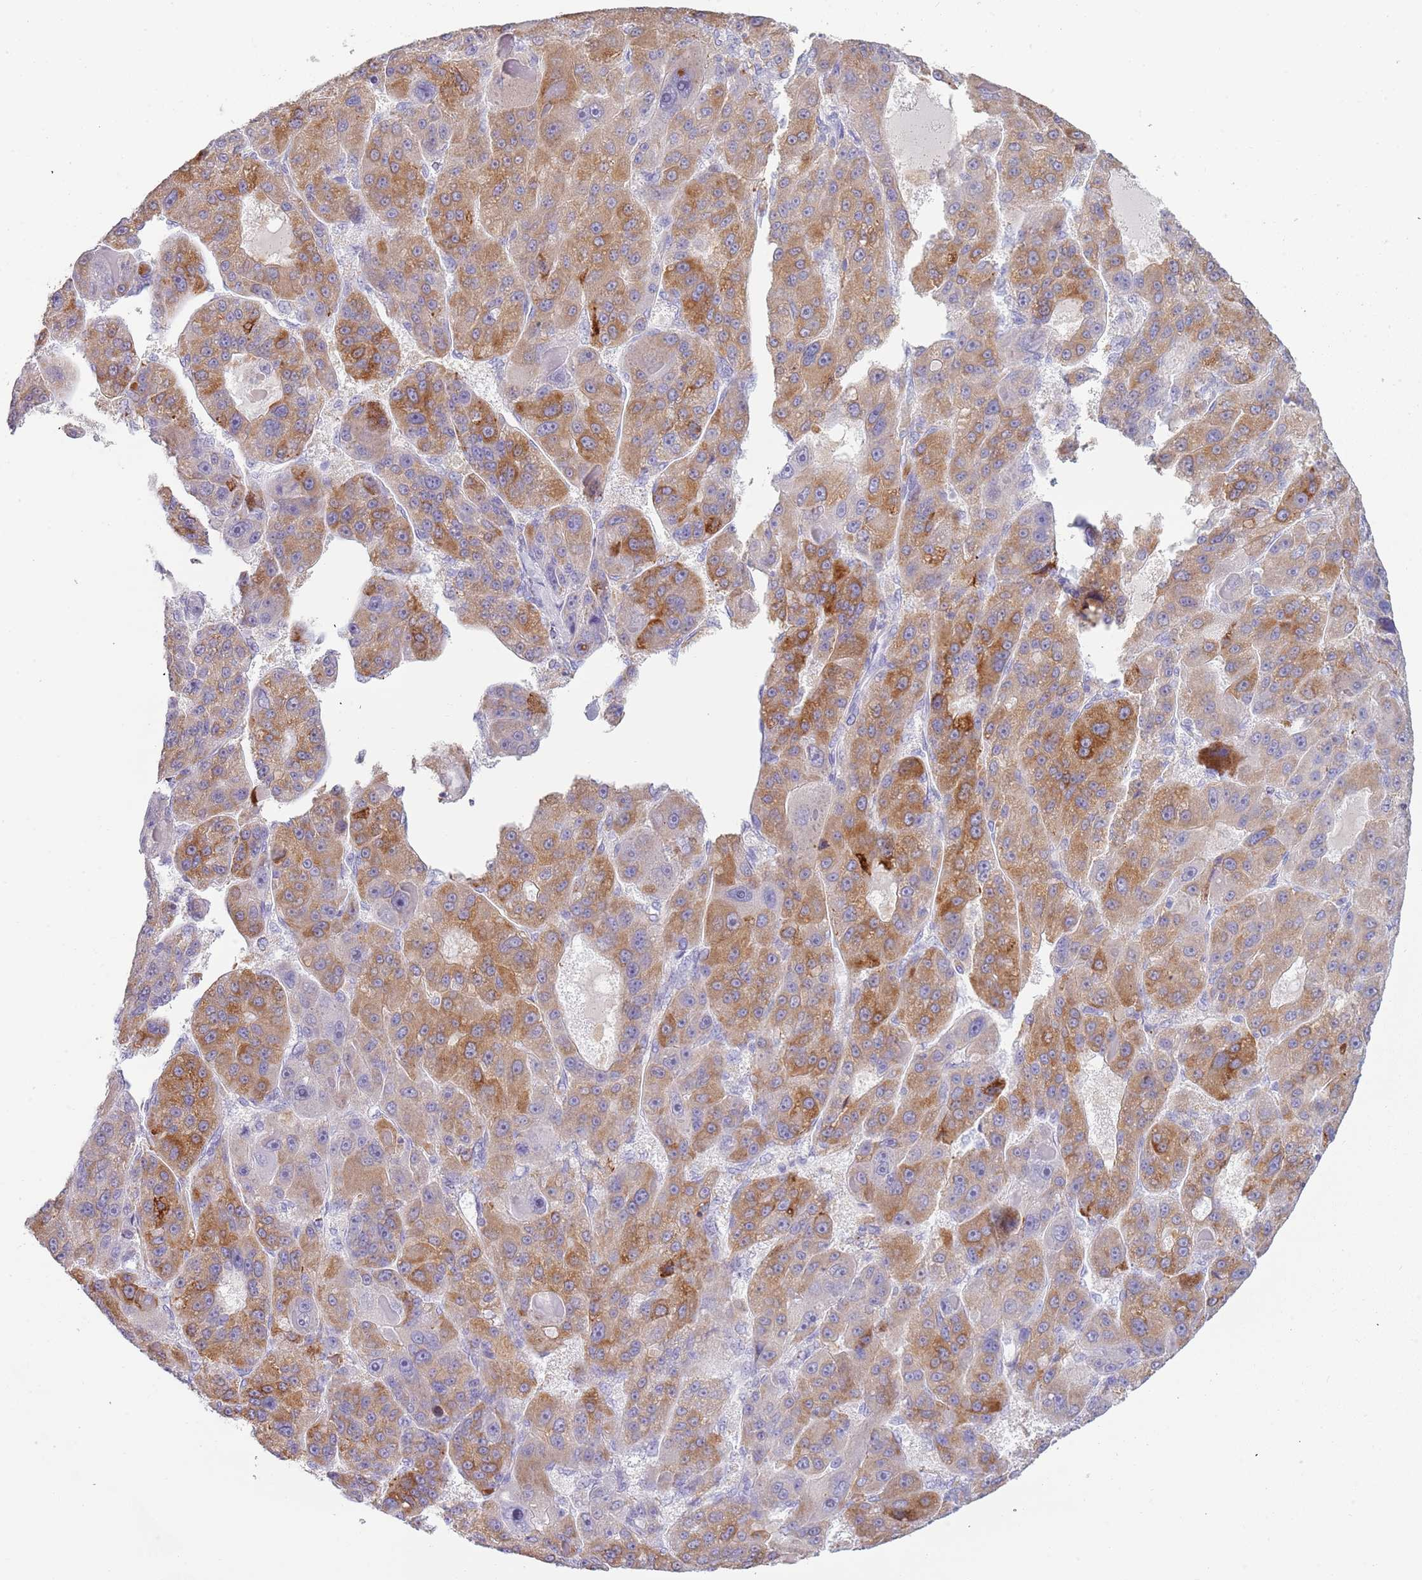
{"staining": {"intensity": "moderate", "quantity": "25%-75%", "location": "cytoplasmic/membranous"}, "tissue": "liver cancer", "cell_type": "Tumor cells", "image_type": "cancer", "snomed": [{"axis": "morphology", "description": "Carcinoma, Hepatocellular, NOS"}, {"axis": "topography", "description": "Liver"}], "caption": "Immunohistochemical staining of hepatocellular carcinoma (liver) exhibits moderate cytoplasmic/membranous protein positivity in about 25%-75% of tumor cells.", "gene": "COLEC12", "patient": {"sex": "male", "age": 76}}